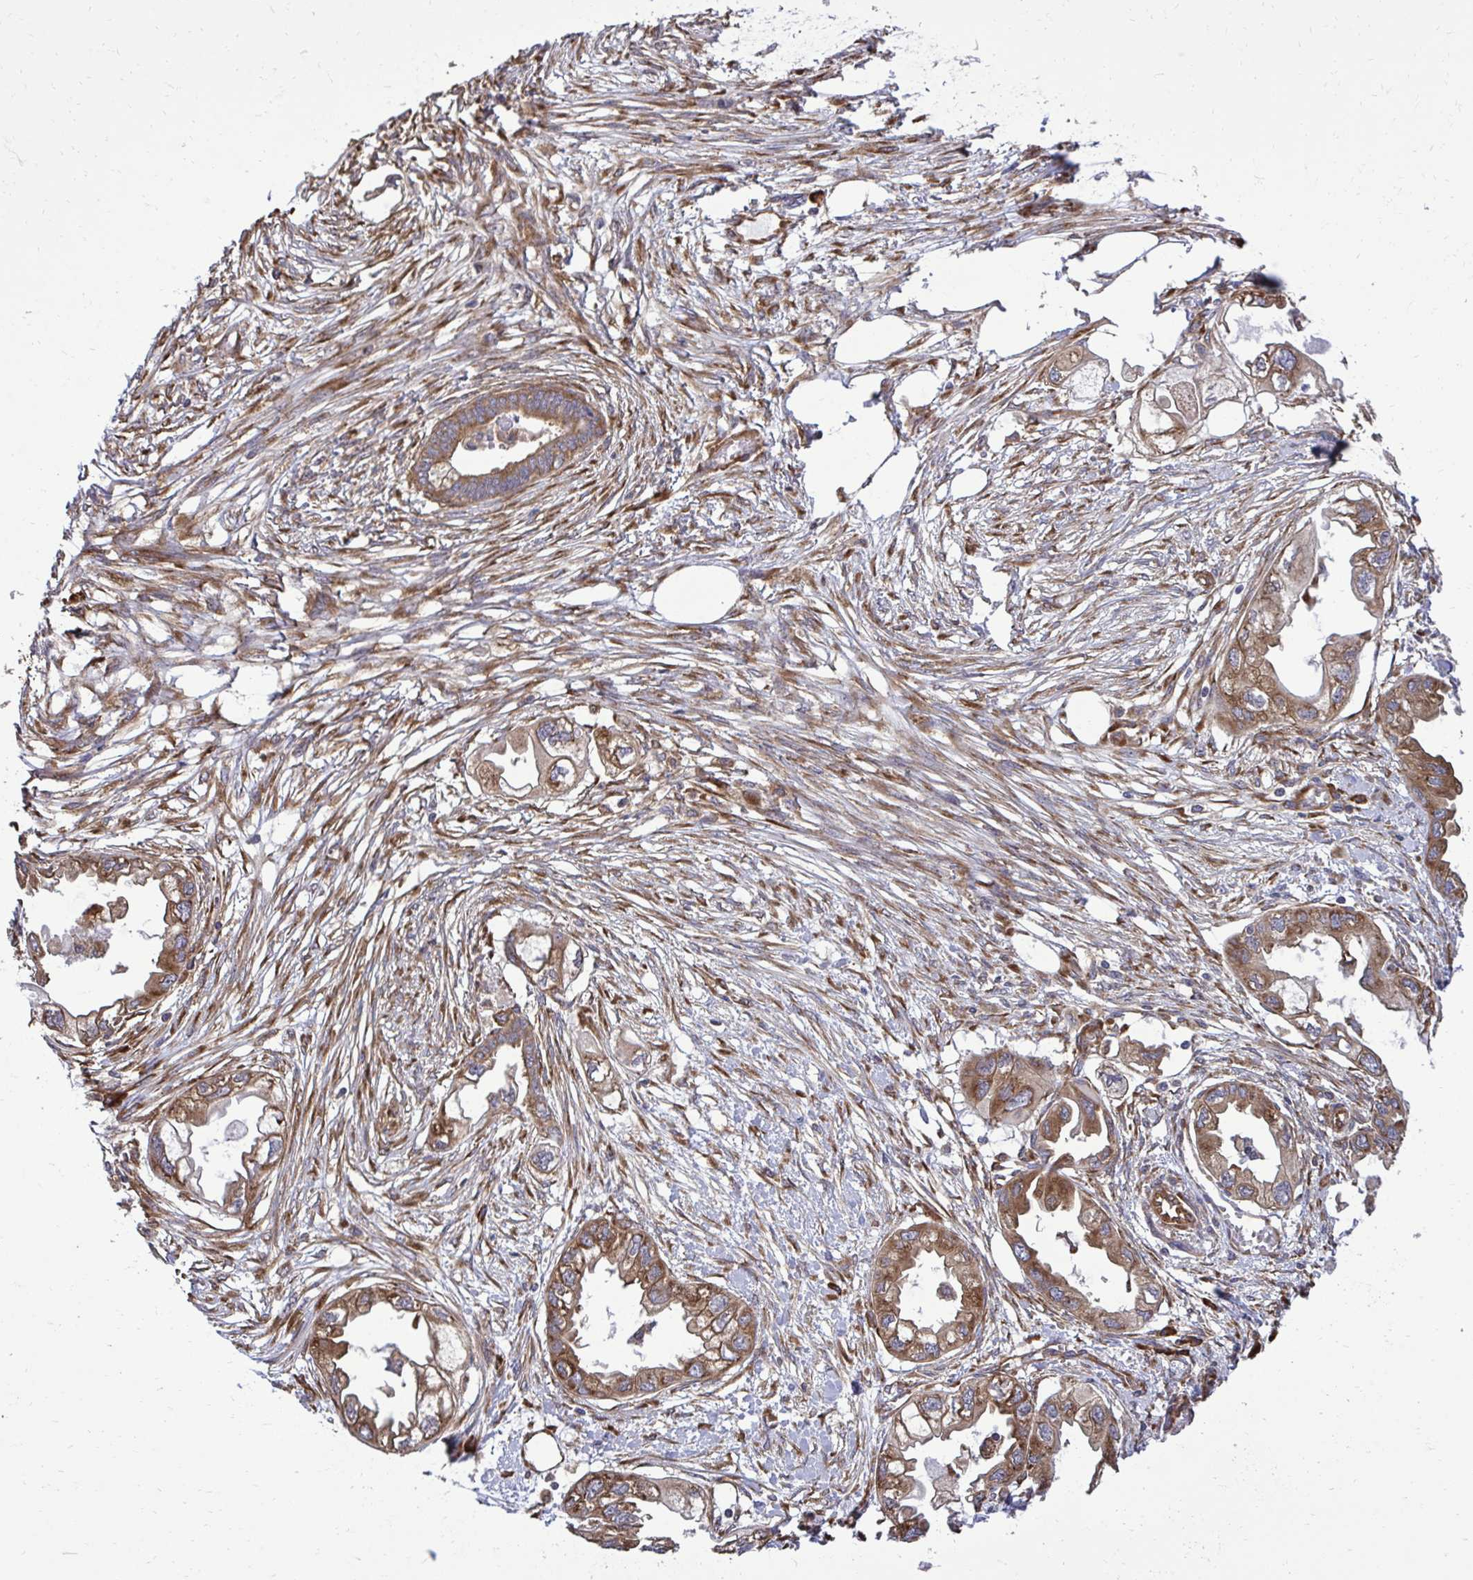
{"staining": {"intensity": "moderate", "quantity": ">75%", "location": "cytoplasmic/membranous"}, "tissue": "endometrial cancer", "cell_type": "Tumor cells", "image_type": "cancer", "snomed": [{"axis": "morphology", "description": "Adenocarcinoma, NOS"}, {"axis": "morphology", "description": "Adenocarcinoma, metastatic, NOS"}, {"axis": "topography", "description": "Adipose tissue"}, {"axis": "topography", "description": "Endometrium"}], "caption": "Moderate cytoplasmic/membranous positivity is present in about >75% of tumor cells in endometrial cancer (adenocarcinoma).", "gene": "RPS15", "patient": {"sex": "female", "age": 67}}